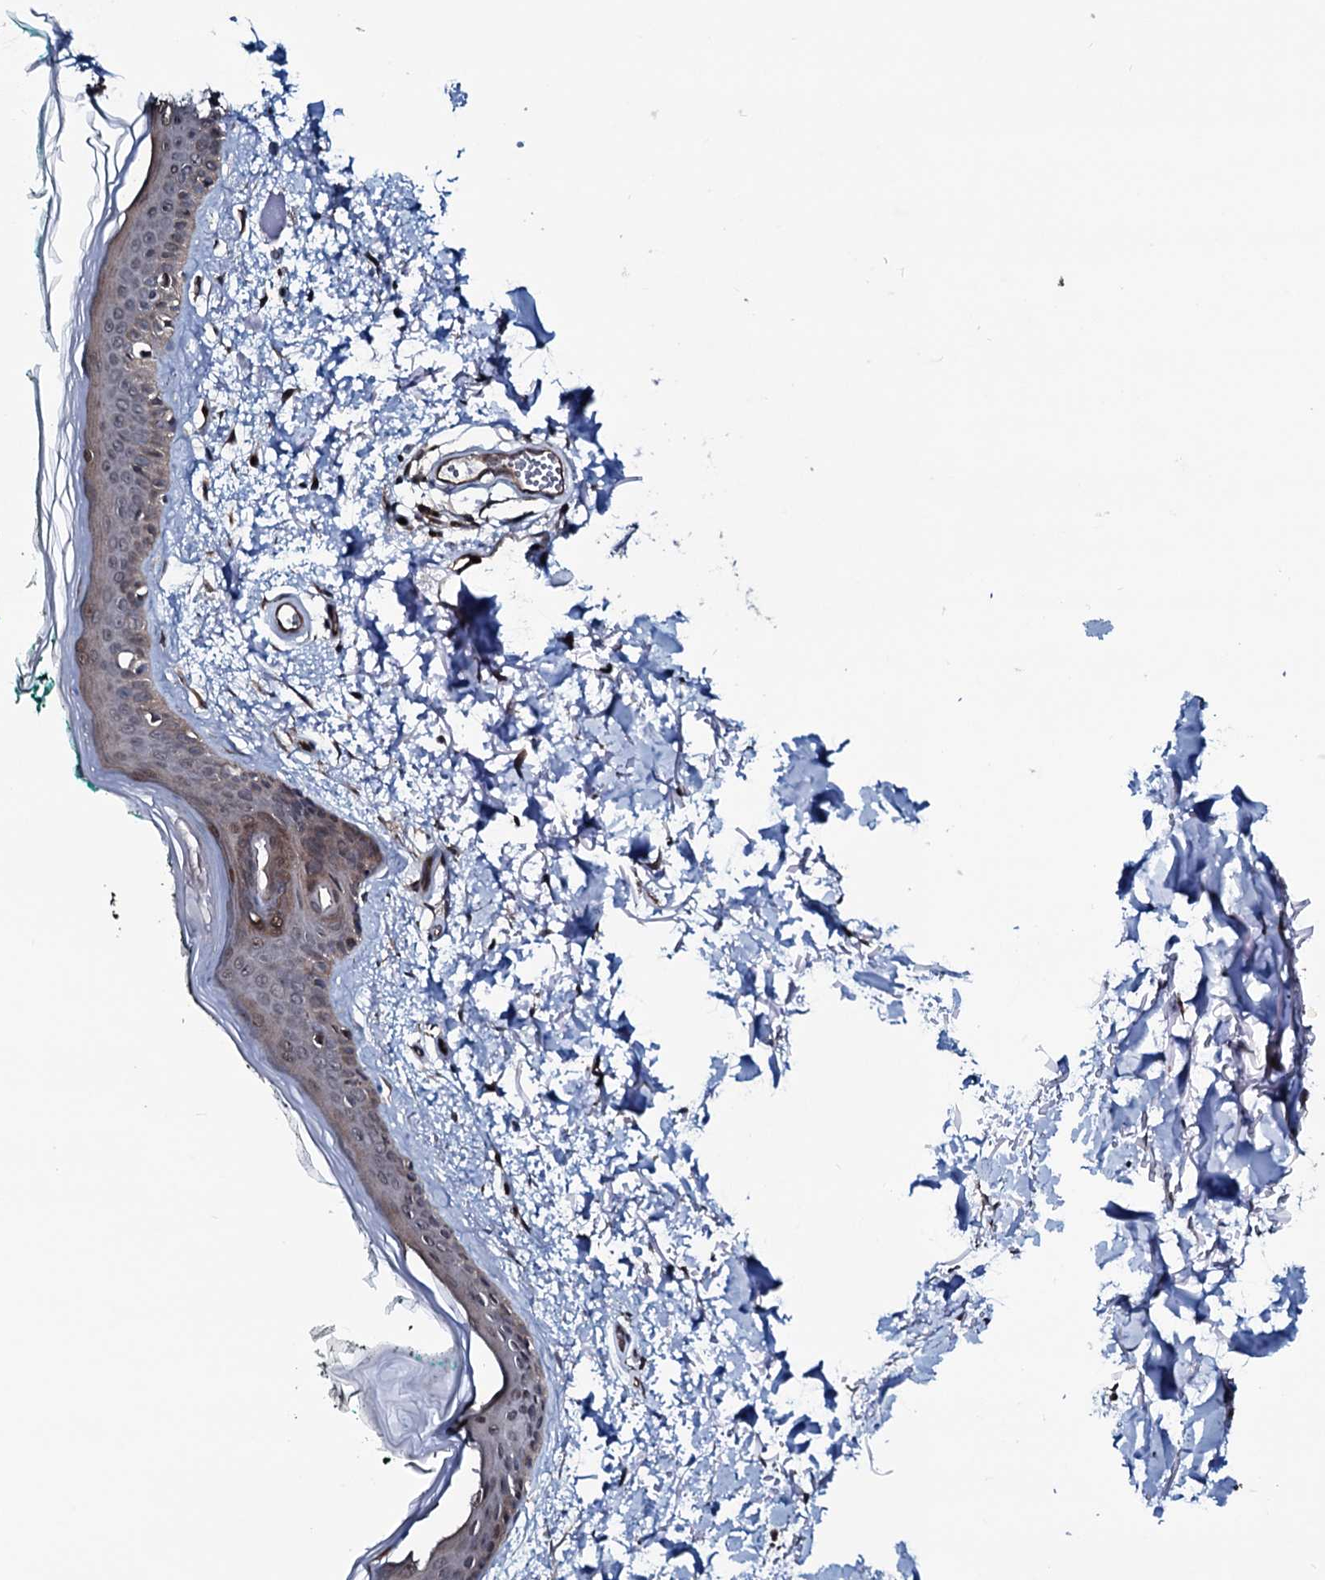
{"staining": {"intensity": "strong", "quantity": ">75%", "location": "cytoplasmic/membranous"}, "tissue": "skin", "cell_type": "Fibroblasts", "image_type": "normal", "snomed": [{"axis": "morphology", "description": "Normal tissue, NOS"}, {"axis": "topography", "description": "Skin"}], "caption": "IHC (DAB) staining of benign human skin reveals strong cytoplasmic/membranous protein expression in about >75% of fibroblasts. The staining is performed using DAB brown chromogen to label protein expression. The nuclei are counter-stained blue using hematoxylin.", "gene": "OGFOD2", "patient": {"sex": "male", "age": 62}}